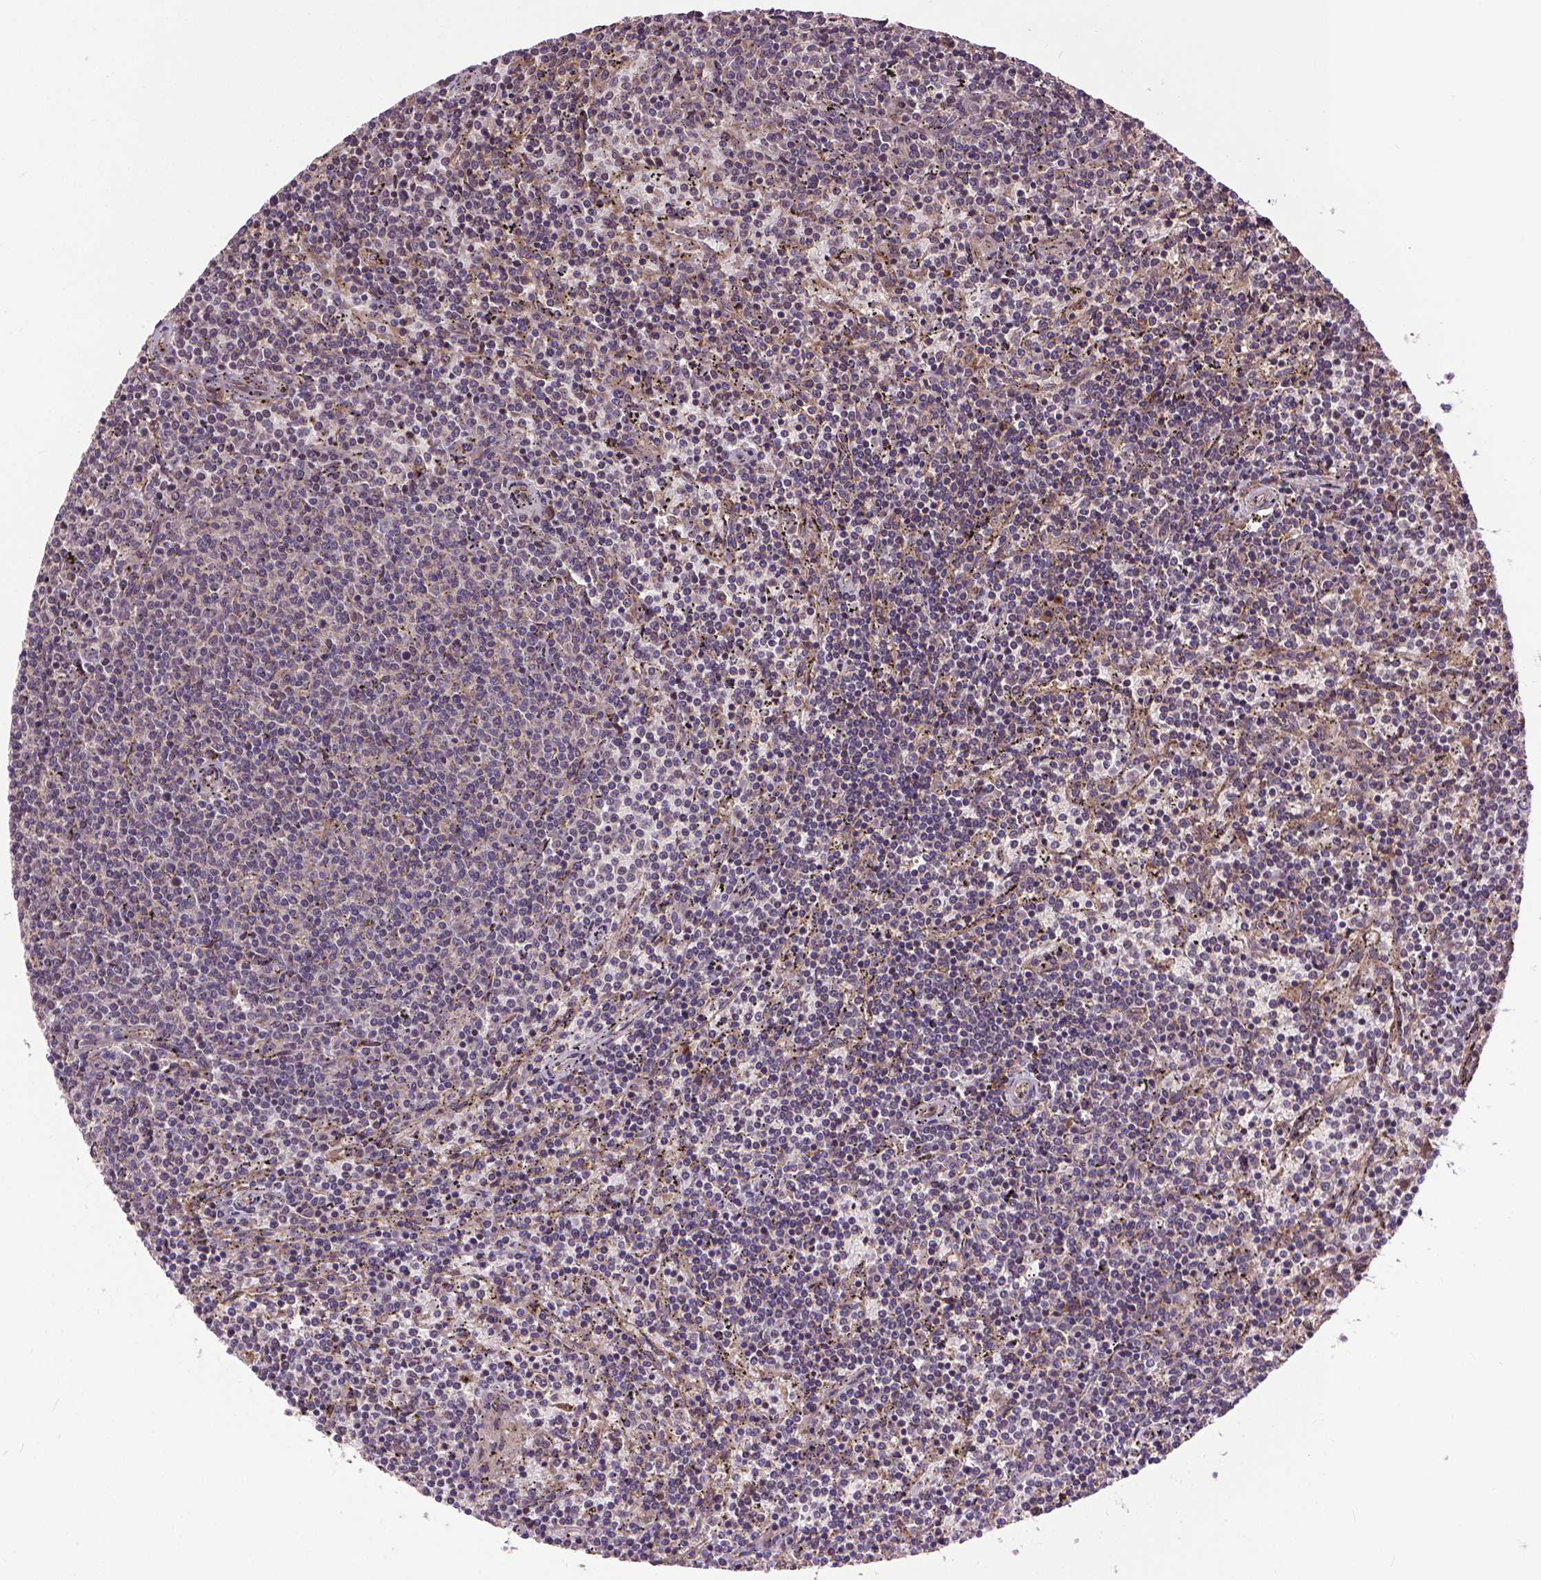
{"staining": {"intensity": "weak", "quantity": "25%-75%", "location": "cytoplasmic/membranous"}, "tissue": "lymphoma", "cell_type": "Tumor cells", "image_type": "cancer", "snomed": [{"axis": "morphology", "description": "Malignant lymphoma, non-Hodgkin's type, Low grade"}, {"axis": "topography", "description": "Spleen"}], "caption": "Lymphoma tissue exhibits weak cytoplasmic/membranous positivity in about 25%-75% of tumor cells, visualized by immunohistochemistry. (Brightfield microscopy of DAB IHC at high magnification).", "gene": "ZNF616", "patient": {"sex": "female", "age": 50}}